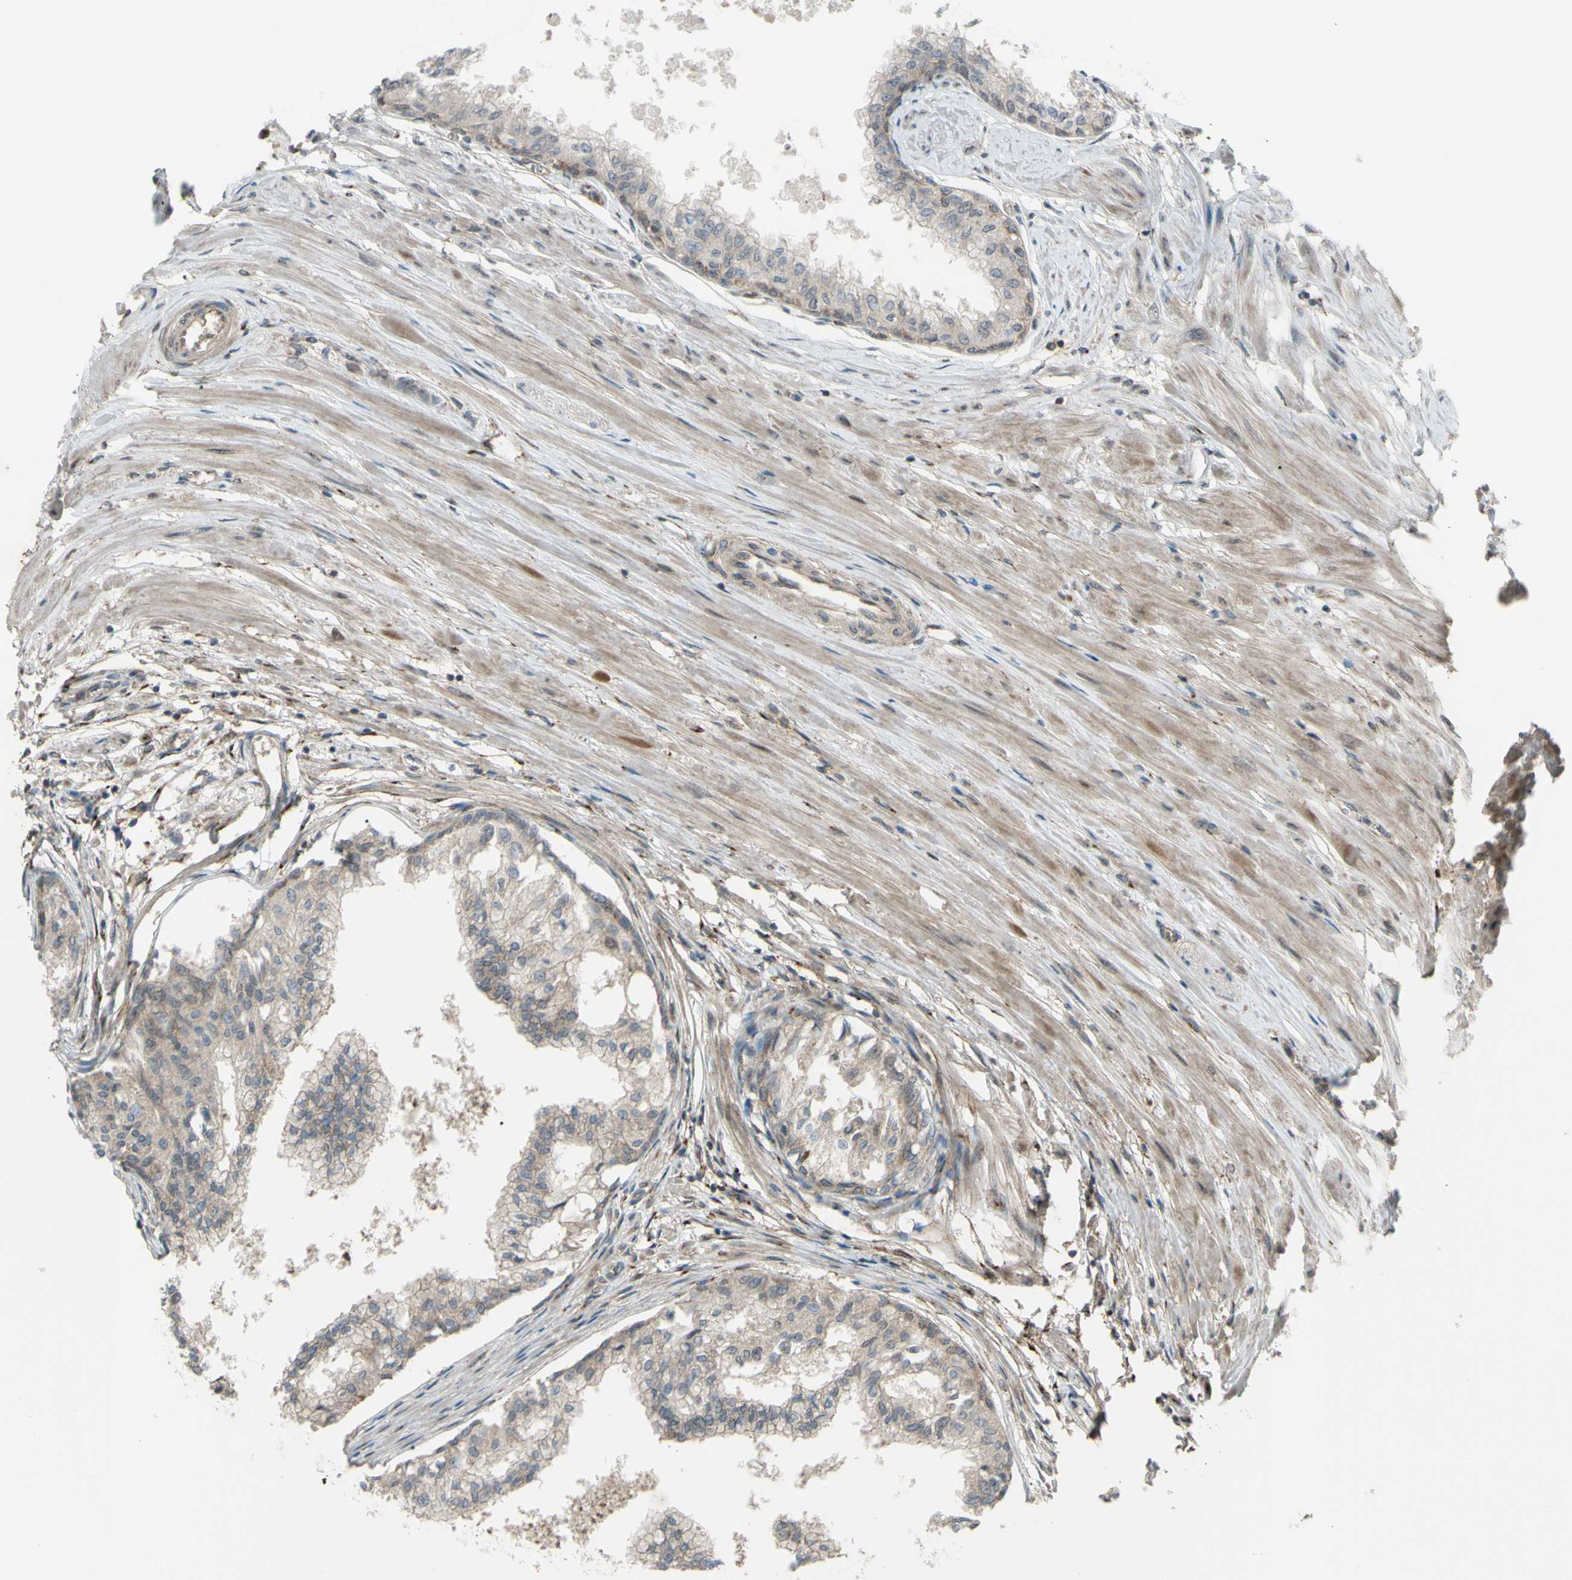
{"staining": {"intensity": "moderate", "quantity": ">75%", "location": "cytoplasmic/membranous,nuclear"}, "tissue": "prostate", "cell_type": "Glandular cells", "image_type": "normal", "snomed": [{"axis": "morphology", "description": "Normal tissue, NOS"}, {"axis": "topography", "description": "Prostate"}, {"axis": "topography", "description": "Seminal veicle"}], "caption": "Benign prostate displays moderate cytoplasmic/membranous,nuclear staining in approximately >75% of glandular cells.", "gene": "FLII", "patient": {"sex": "male", "age": 60}}